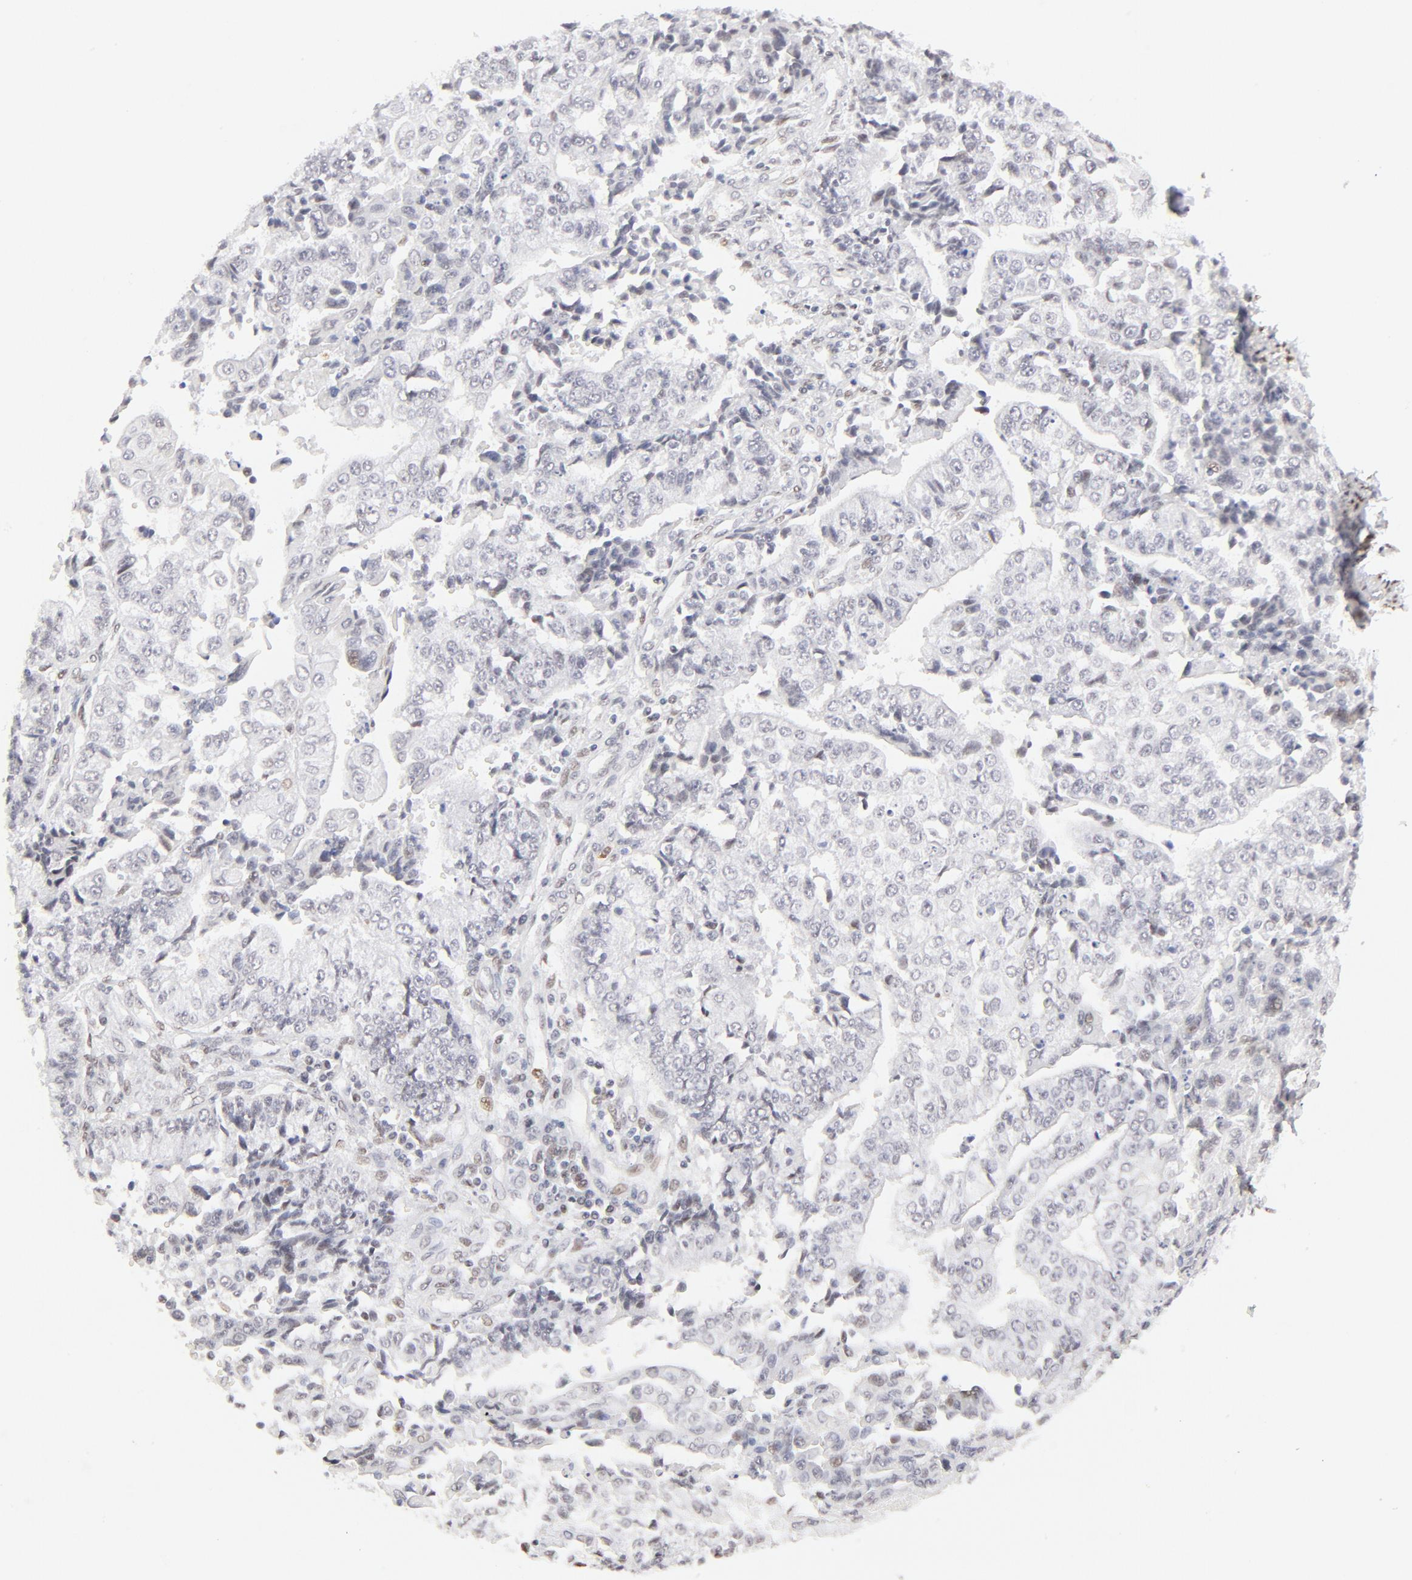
{"staining": {"intensity": "weak", "quantity": "<25%", "location": "nuclear"}, "tissue": "endometrial cancer", "cell_type": "Tumor cells", "image_type": "cancer", "snomed": [{"axis": "morphology", "description": "Adenocarcinoma, NOS"}, {"axis": "topography", "description": "Endometrium"}], "caption": "Immunohistochemistry (IHC) histopathology image of neoplastic tissue: endometrial adenocarcinoma stained with DAB reveals no significant protein staining in tumor cells.", "gene": "PBX1", "patient": {"sex": "female", "age": 75}}